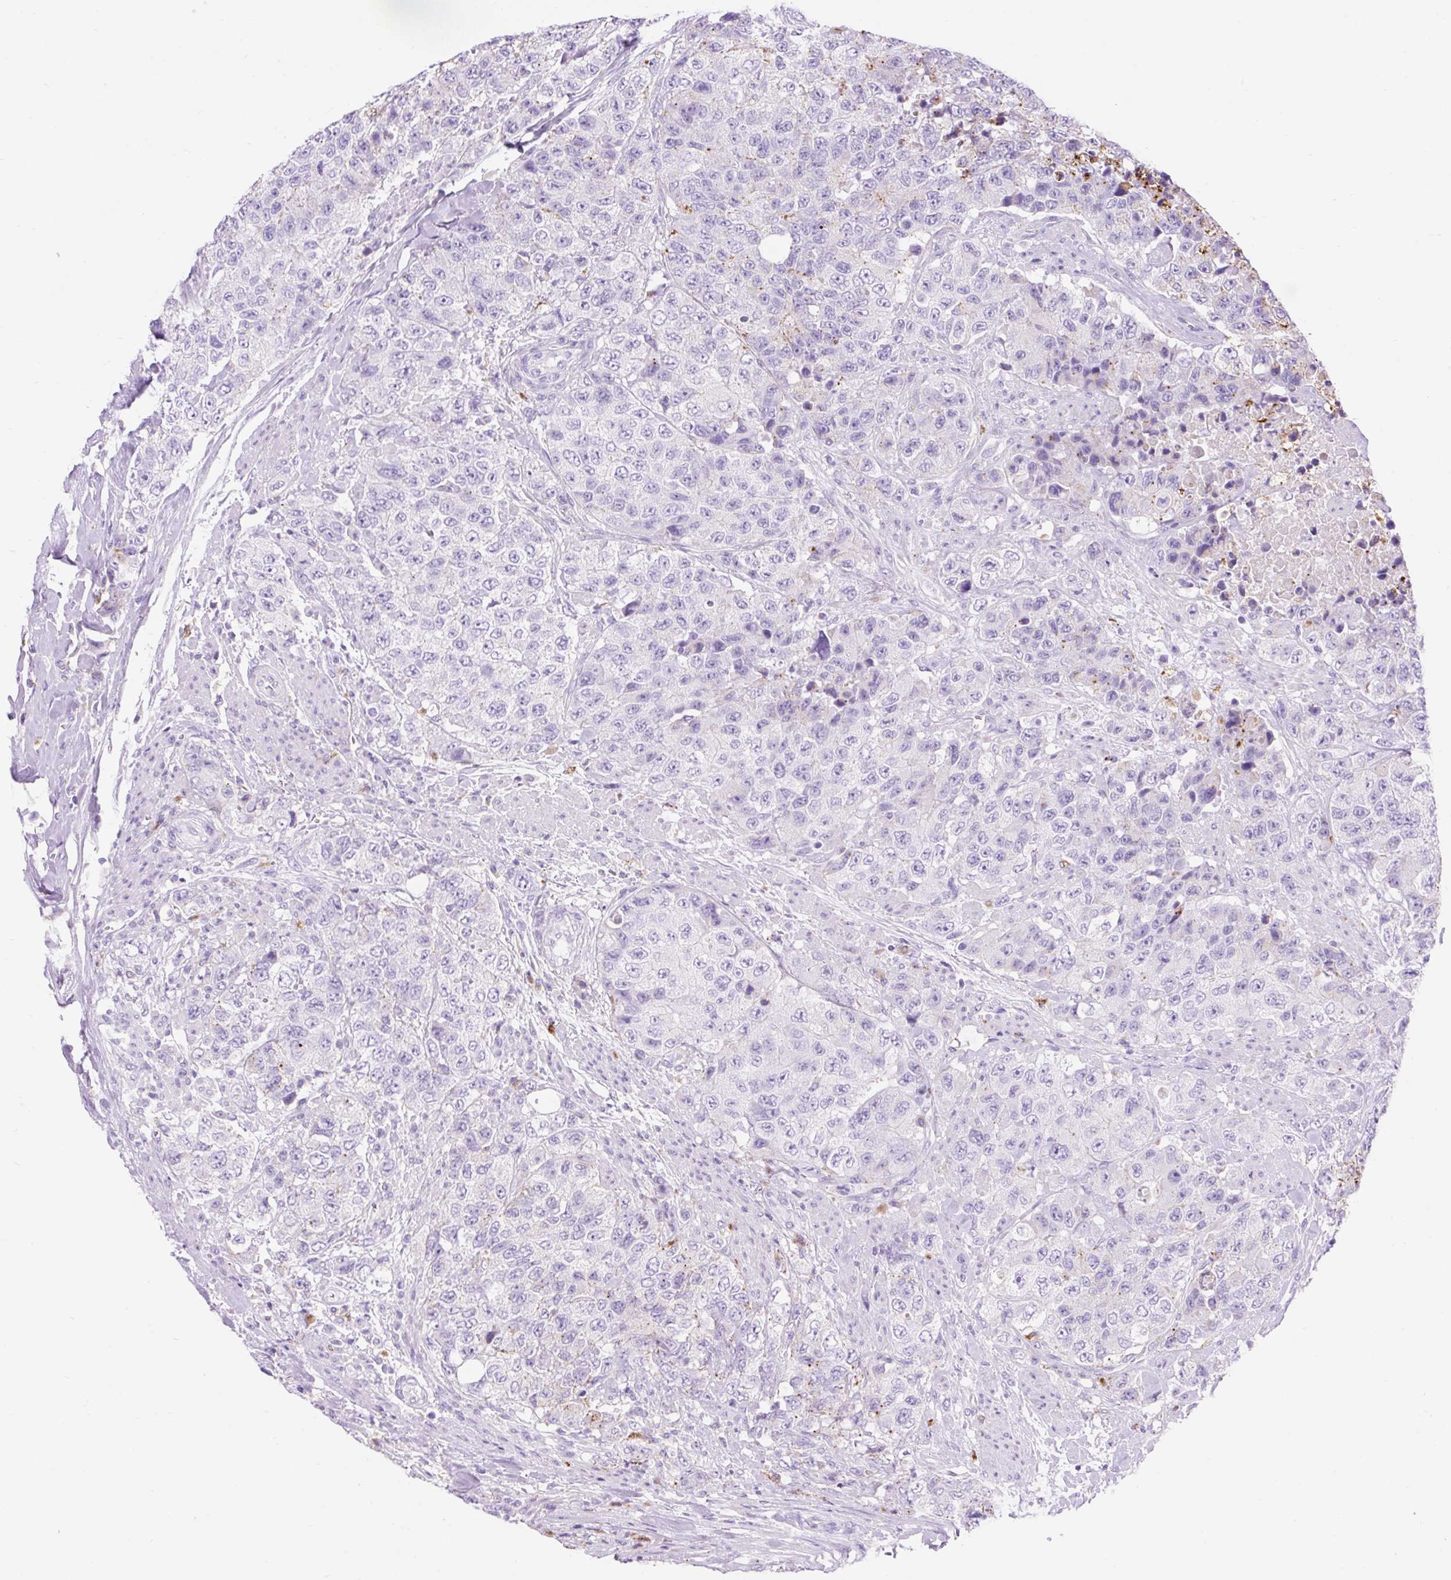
{"staining": {"intensity": "weak", "quantity": "<25%", "location": "cytoplasmic/membranous"}, "tissue": "urothelial cancer", "cell_type": "Tumor cells", "image_type": "cancer", "snomed": [{"axis": "morphology", "description": "Urothelial carcinoma, High grade"}, {"axis": "topography", "description": "Urinary bladder"}], "caption": "Immunohistochemistry (IHC) histopathology image of high-grade urothelial carcinoma stained for a protein (brown), which reveals no staining in tumor cells.", "gene": "HEXB", "patient": {"sex": "female", "age": 78}}